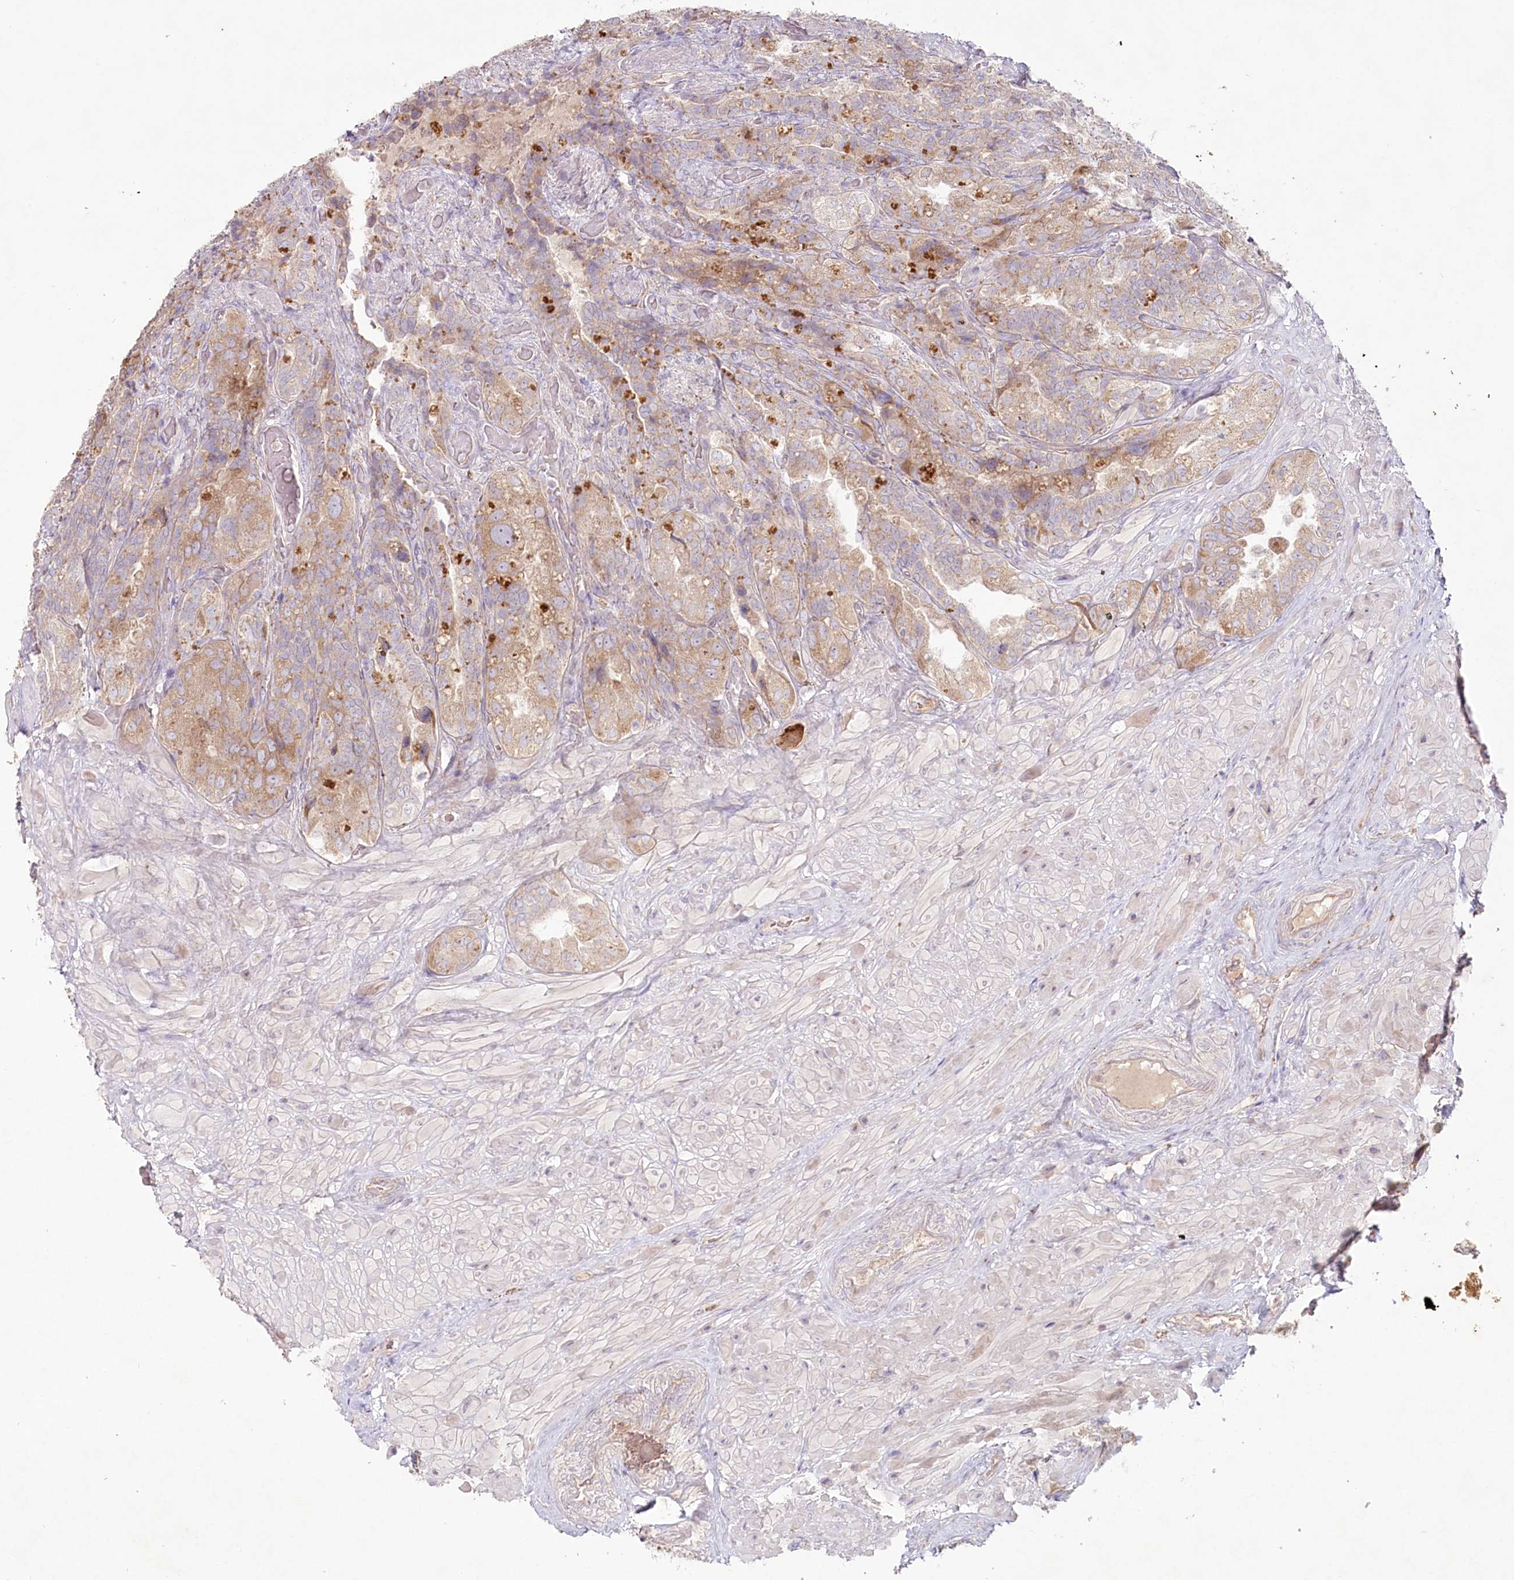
{"staining": {"intensity": "moderate", "quantity": ">75%", "location": "cytoplasmic/membranous"}, "tissue": "seminal vesicle", "cell_type": "Glandular cells", "image_type": "normal", "snomed": [{"axis": "morphology", "description": "Normal tissue, NOS"}, {"axis": "topography", "description": "Prostate and seminal vesicle, NOS"}, {"axis": "topography", "description": "Prostate"}, {"axis": "topography", "description": "Seminal veicle"}], "caption": "The histopathology image exhibits a brown stain indicating the presence of a protein in the cytoplasmic/membranous of glandular cells in seminal vesicle.", "gene": "TNIP1", "patient": {"sex": "male", "age": 67}}